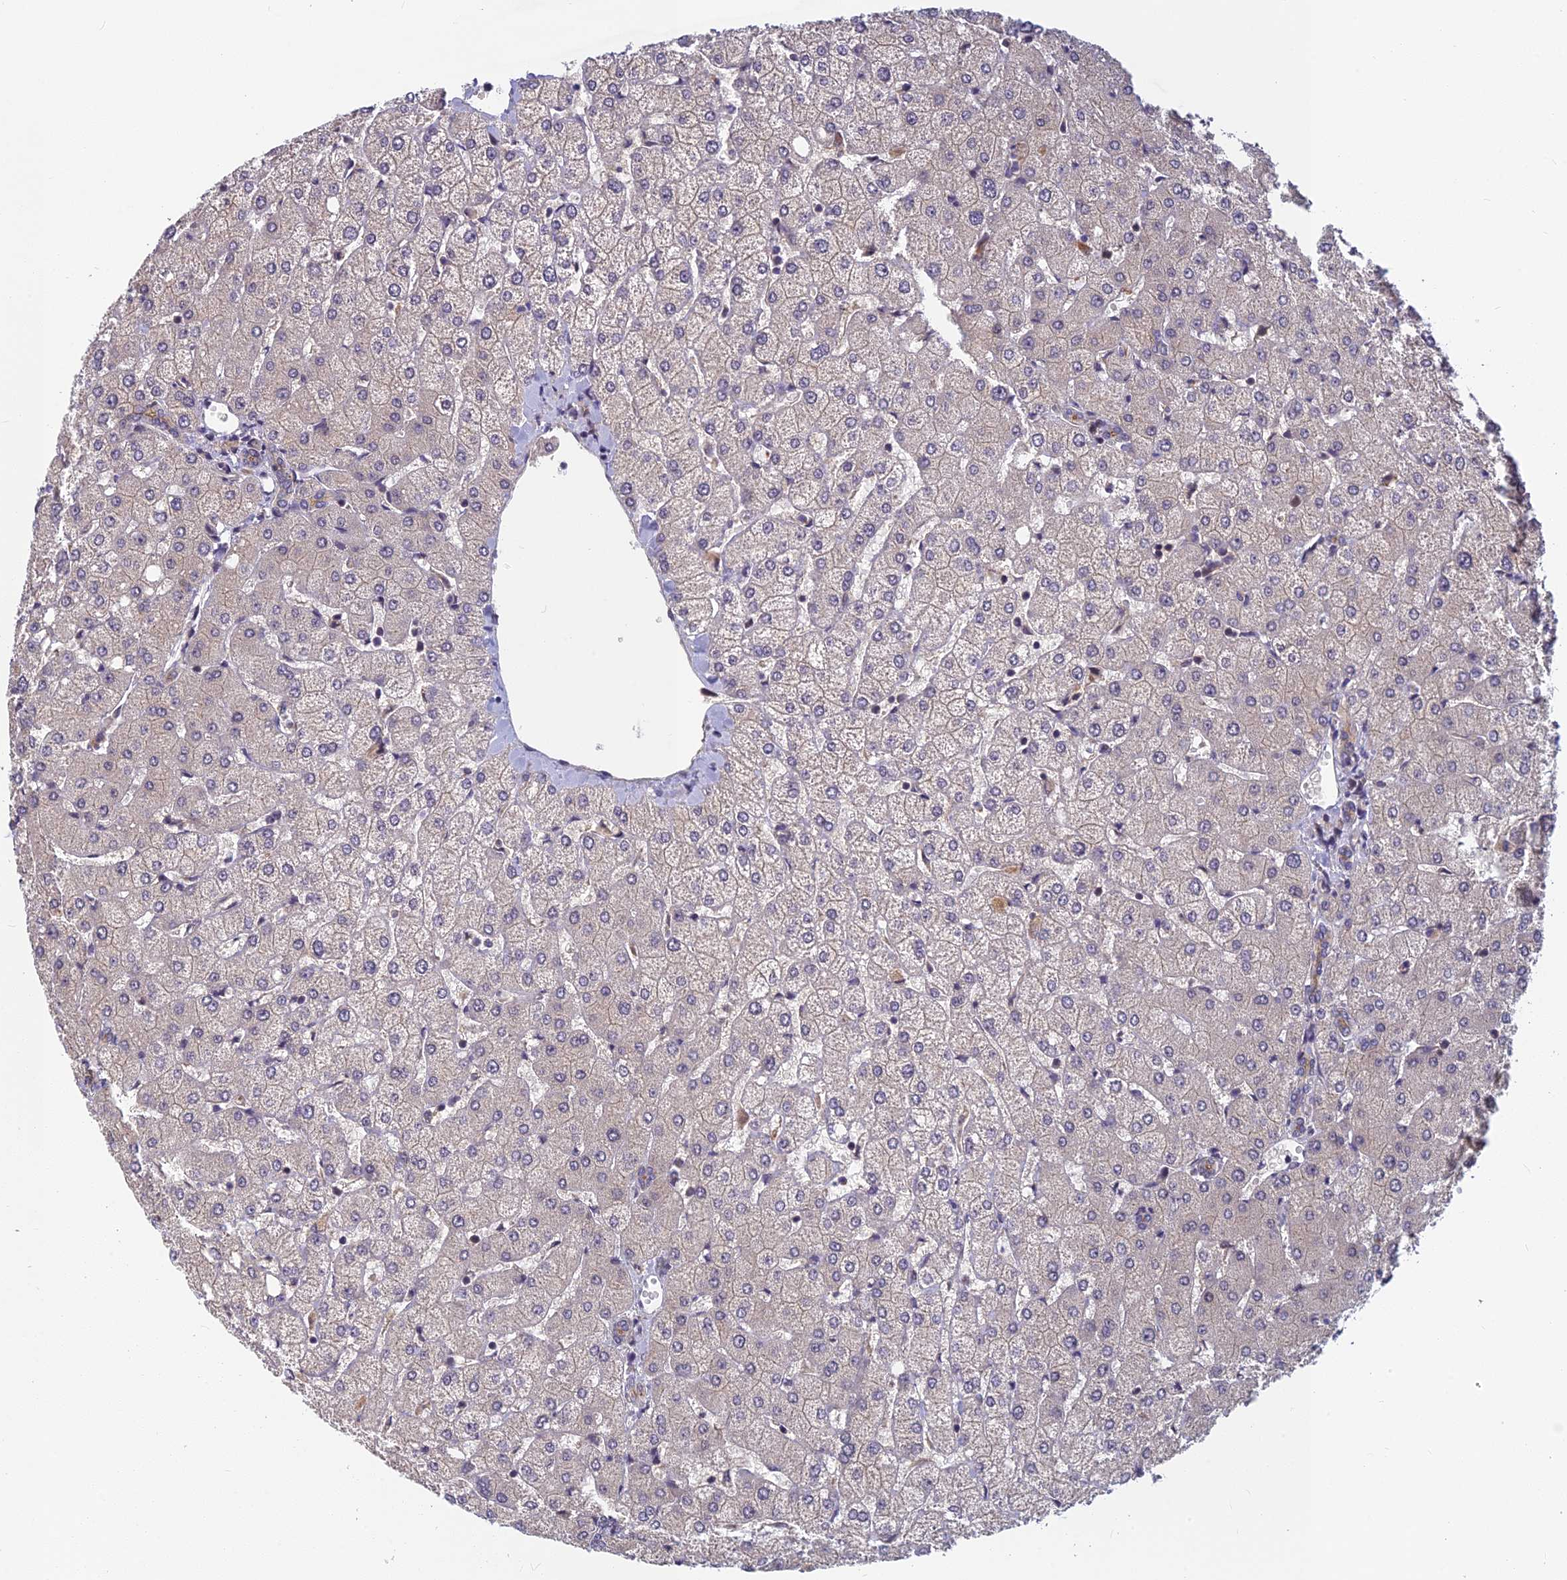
{"staining": {"intensity": "negative", "quantity": "none", "location": "none"}, "tissue": "liver", "cell_type": "Cholangiocytes", "image_type": "normal", "snomed": [{"axis": "morphology", "description": "Normal tissue, NOS"}, {"axis": "topography", "description": "Liver"}], "caption": "DAB (3,3'-diaminobenzidine) immunohistochemical staining of normal human liver reveals no significant positivity in cholangiocytes. (Brightfield microscopy of DAB (3,3'-diaminobenzidine) immunohistochemistry (IHC) at high magnification).", "gene": "PIKFYVE", "patient": {"sex": "female", "age": 54}}